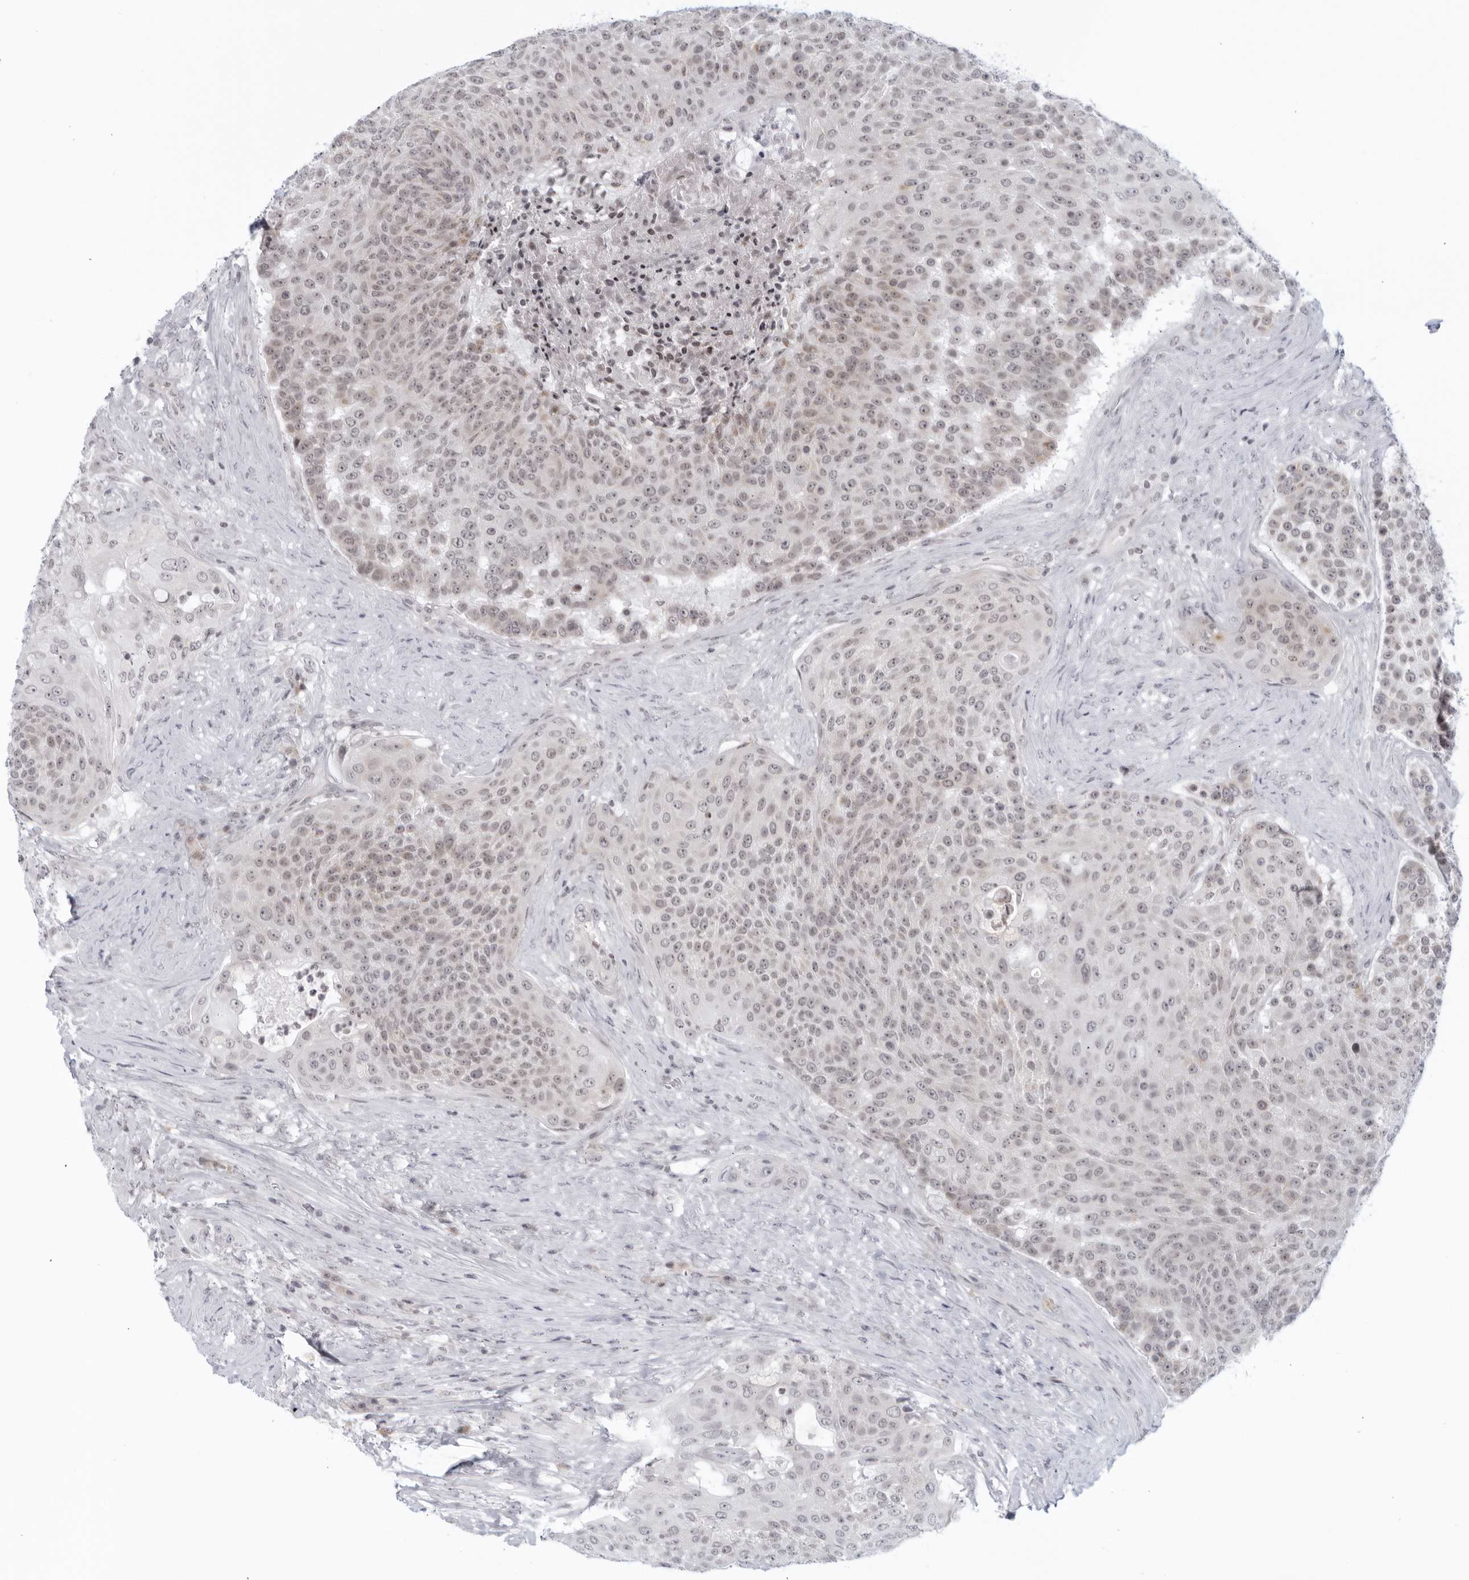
{"staining": {"intensity": "negative", "quantity": "none", "location": "none"}, "tissue": "urothelial cancer", "cell_type": "Tumor cells", "image_type": "cancer", "snomed": [{"axis": "morphology", "description": "Urothelial carcinoma, High grade"}, {"axis": "topography", "description": "Urinary bladder"}], "caption": "Immunohistochemical staining of urothelial carcinoma (high-grade) exhibits no significant expression in tumor cells.", "gene": "RAB11FIP3", "patient": {"sex": "female", "age": 63}}